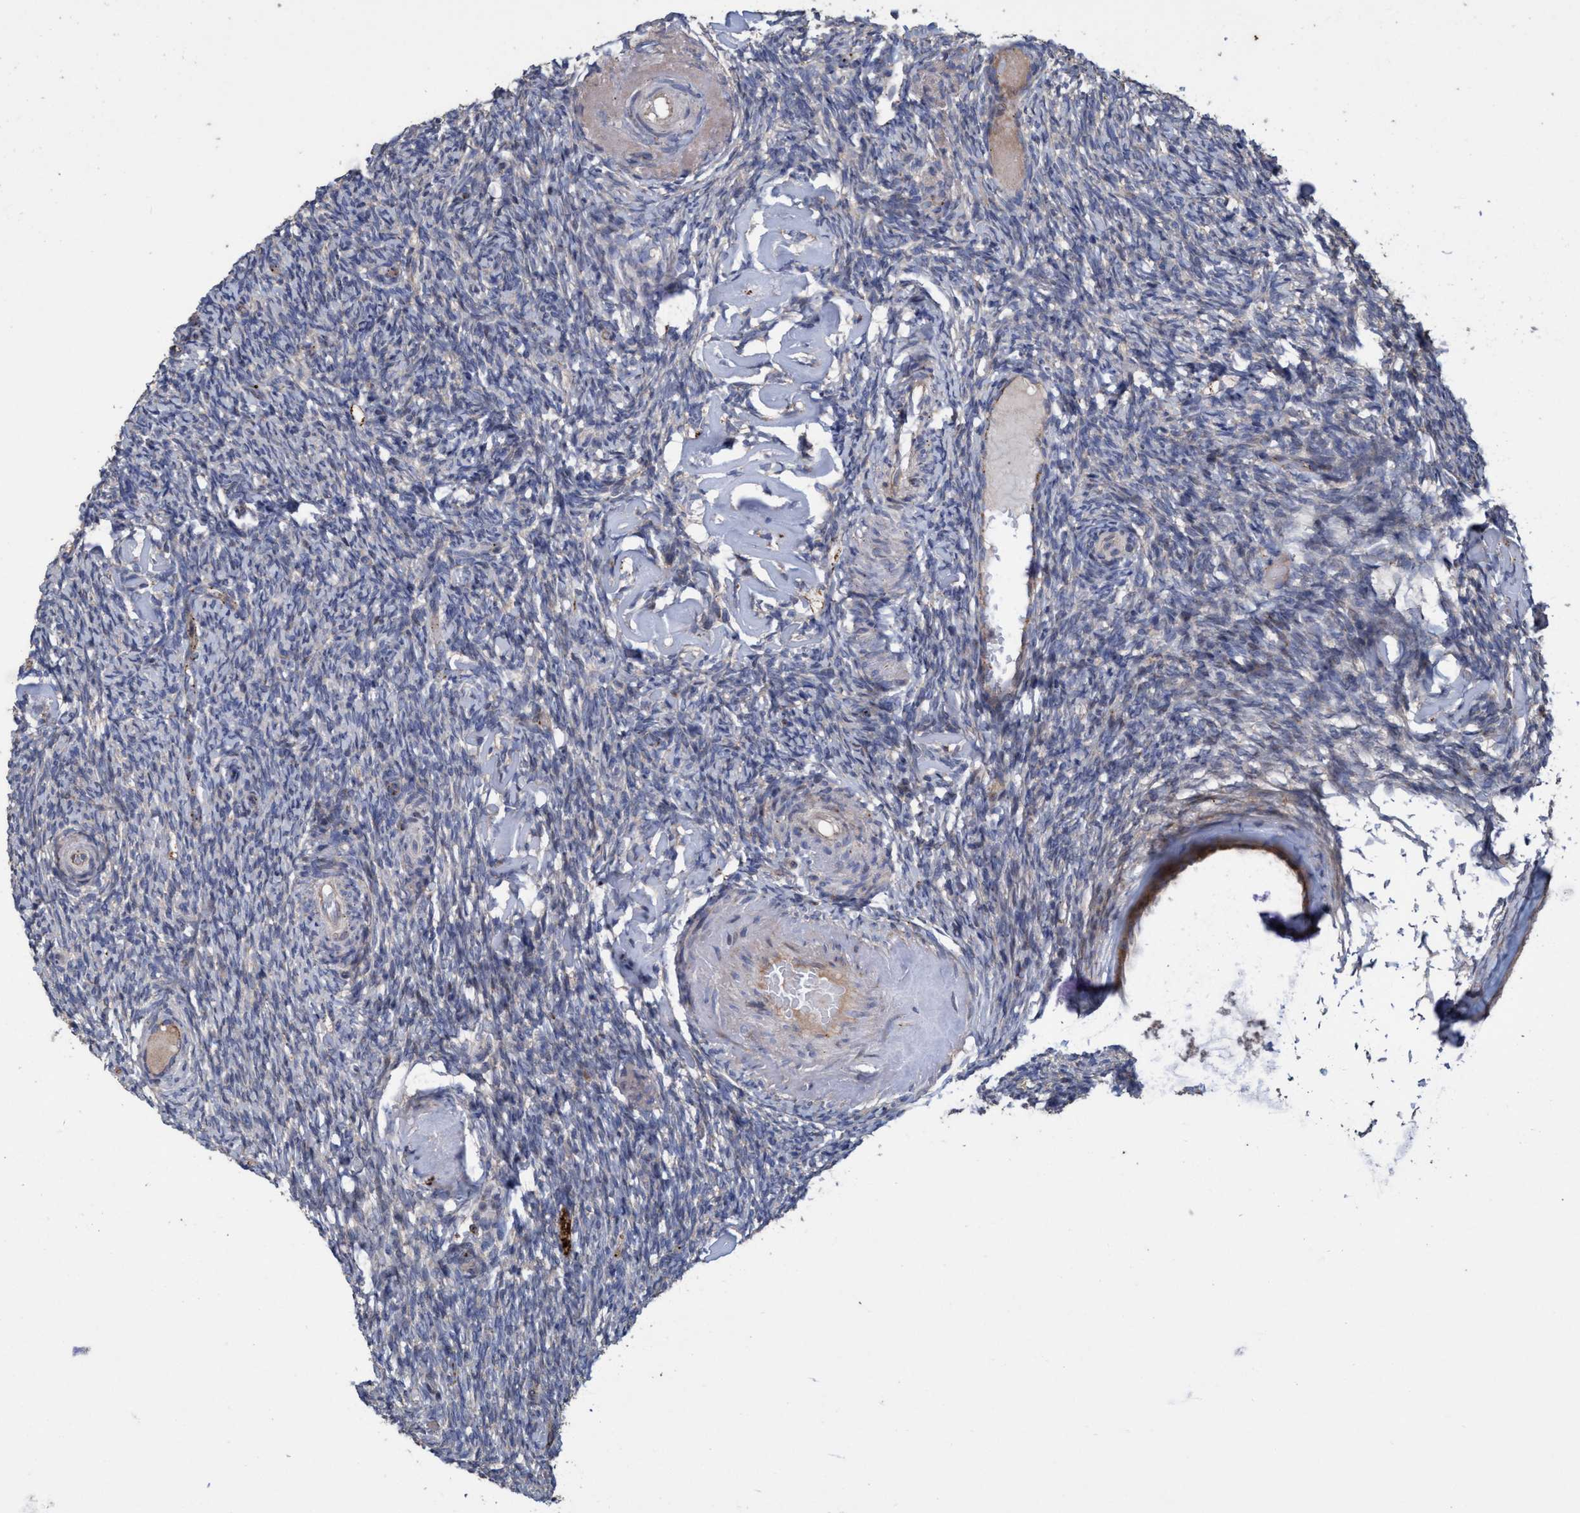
{"staining": {"intensity": "moderate", "quantity": ">75%", "location": "cytoplasmic/membranous"}, "tissue": "ovary", "cell_type": "Follicle cells", "image_type": "normal", "snomed": [{"axis": "morphology", "description": "Normal tissue, NOS"}, {"axis": "topography", "description": "Ovary"}], "caption": "An image of ovary stained for a protein exhibits moderate cytoplasmic/membranous brown staining in follicle cells.", "gene": "BBS9", "patient": {"sex": "female", "age": 60}}